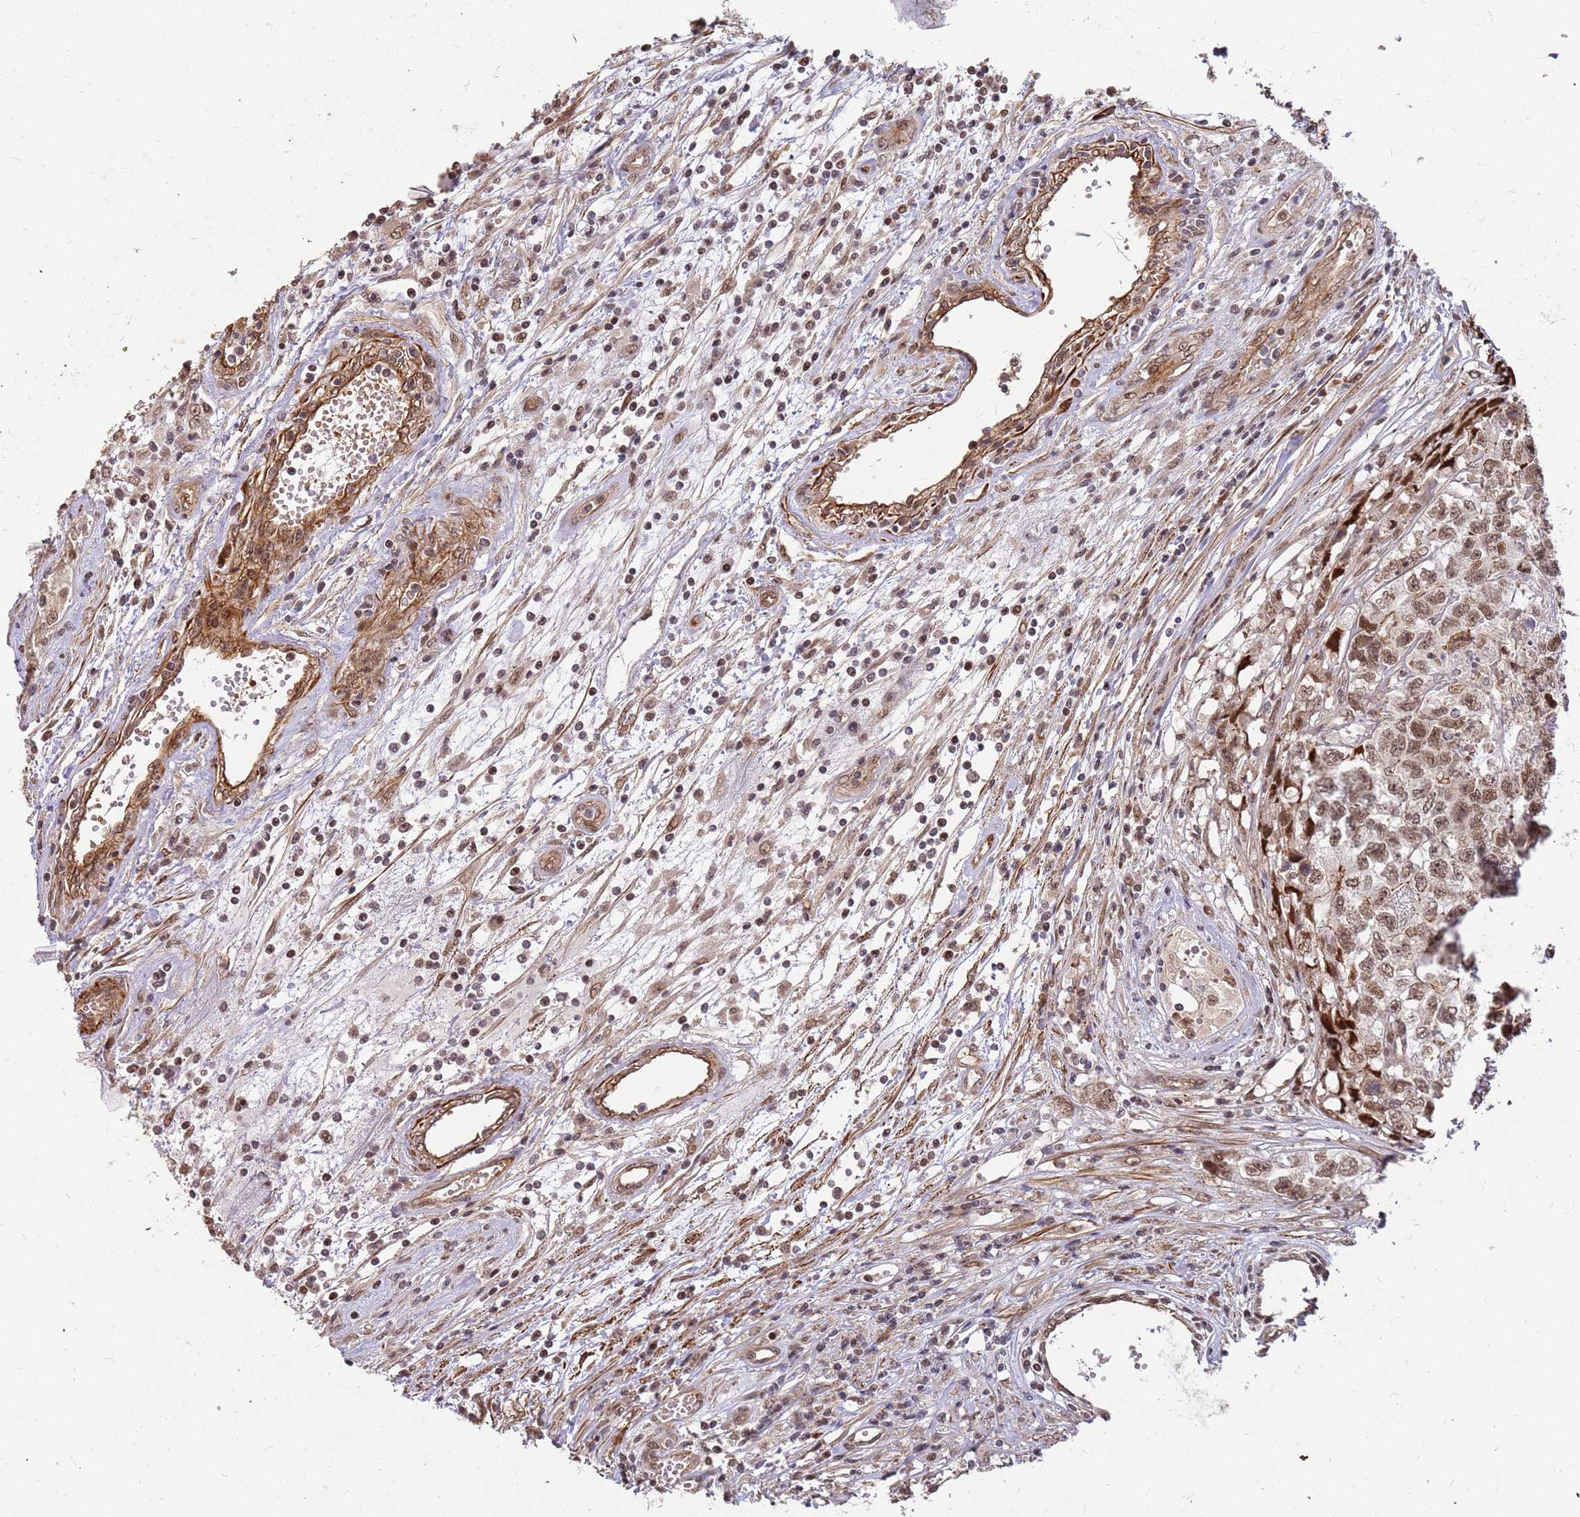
{"staining": {"intensity": "moderate", "quantity": ">75%", "location": "nuclear"}, "tissue": "testis cancer", "cell_type": "Tumor cells", "image_type": "cancer", "snomed": [{"axis": "morphology", "description": "Seminoma, NOS"}, {"axis": "morphology", "description": "Carcinoma, Embryonal, NOS"}, {"axis": "topography", "description": "Testis"}], "caption": "Protein staining reveals moderate nuclear expression in about >75% of tumor cells in testis embryonal carcinoma. (DAB IHC with brightfield microscopy, high magnification).", "gene": "ST18", "patient": {"sex": "male", "age": 43}}